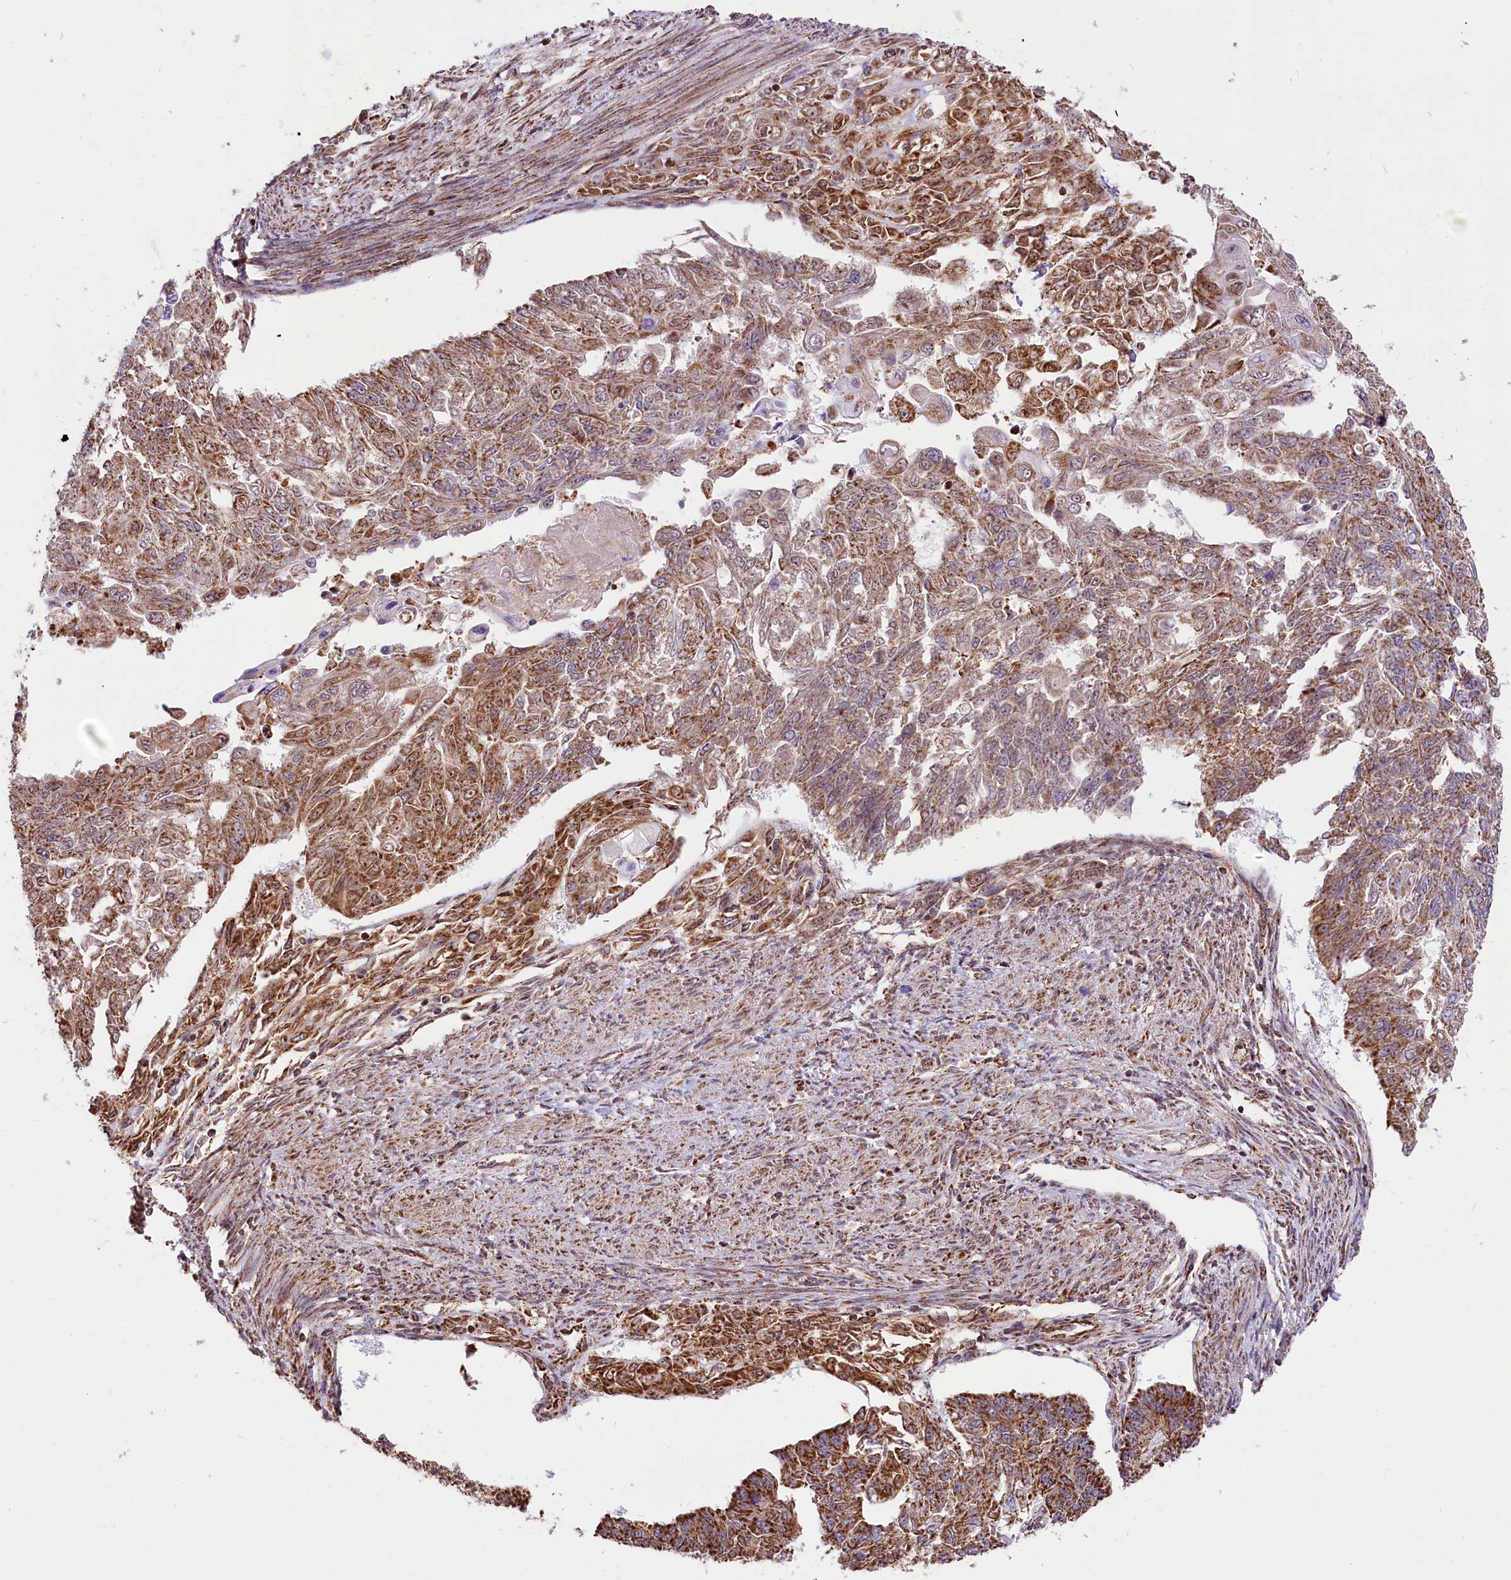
{"staining": {"intensity": "strong", "quantity": ">75%", "location": "cytoplasmic/membranous"}, "tissue": "endometrial cancer", "cell_type": "Tumor cells", "image_type": "cancer", "snomed": [{"axis": "morphology", "description": "Adenocarcinoma, NOS"}, {"axis": "topography", "description": "Endometrium"}], "caption": "IHC of human endometrial adenocarcinoma demonstrates high levels of strong cytoplasmic/membranous expression in about >75% of tumor cells.", "gene": "NDUFA8", "patient": {"sex": "female", "age": 32}}